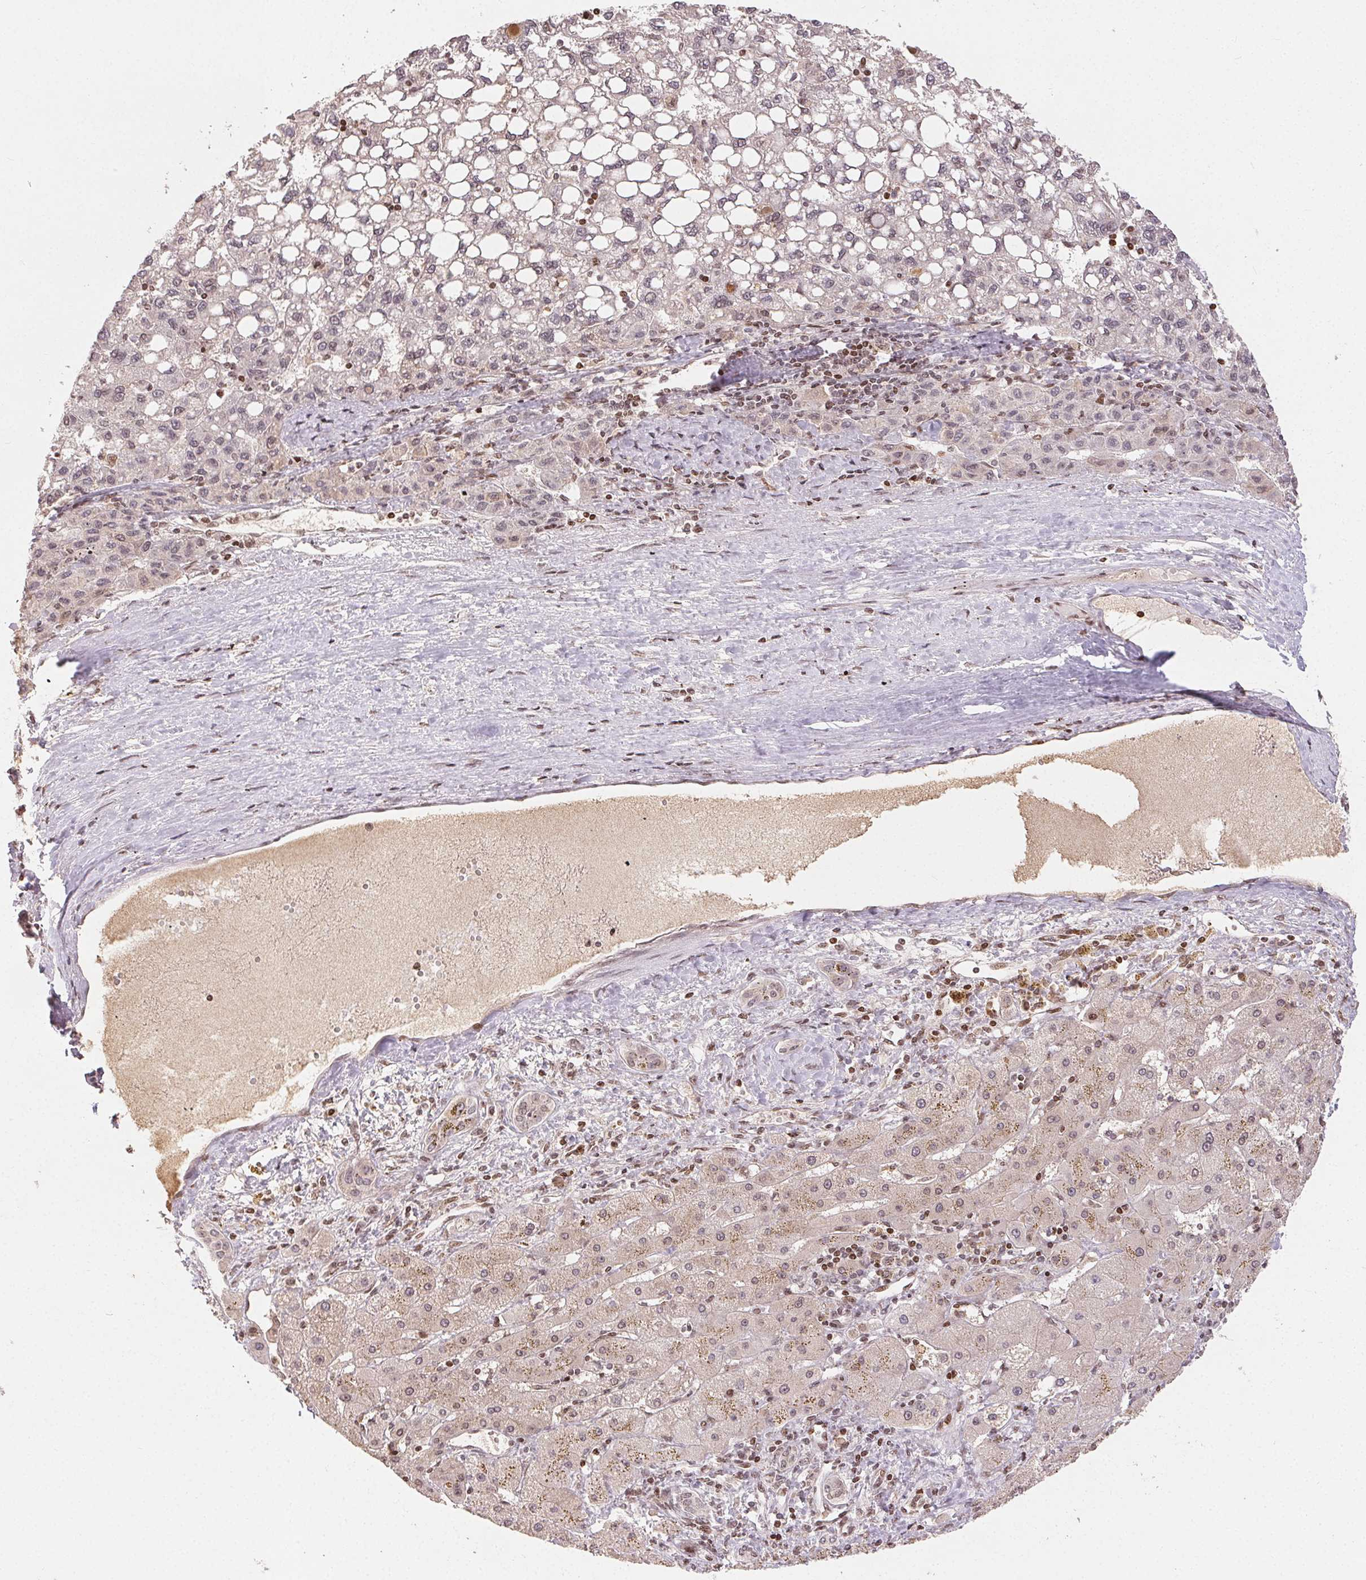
{"staining": {"intensity": "negative", "quantity": "none", "location": "none"}, "tissue": "liver cancer", "cell_type": "Tumor cells", "image_type": "cancer", "snomed": [{"axis": "morphology", "description": "Carcinoma, Hepatocellular, NOS"}, {"axis": "topography", "description": "Liver"}], "caption": "Immunohistochemical staining of human liver cancer (hepatocellular carcinoma) shows no significant positivity in tumor cells.", "gene": "MAPKAPK2", "patient": {"sex": "female", "age": 82}}